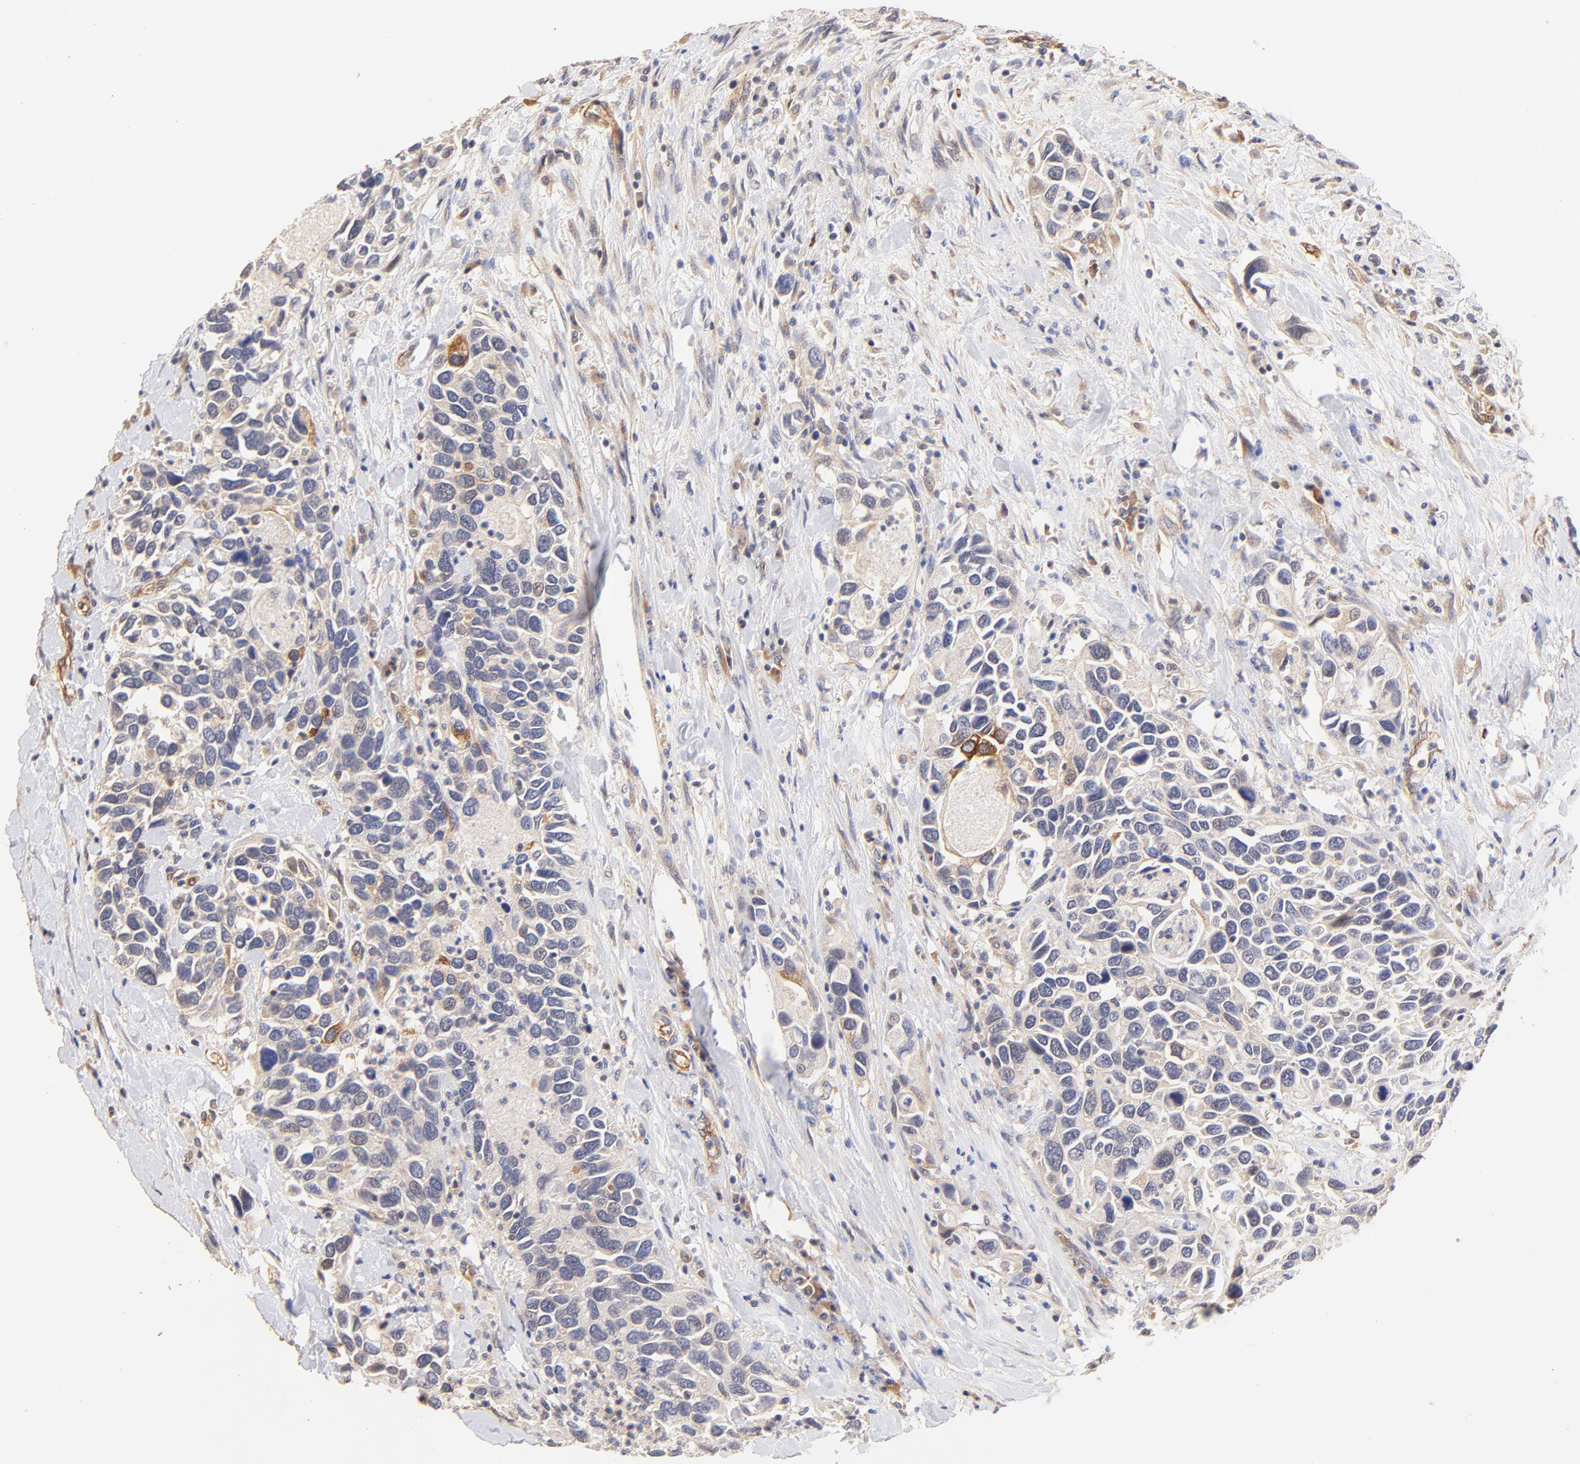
{"staining": {"intensity": "weak", "quantity": ">75%", "location": "cytoplasmic/membranous"}, "tissue": "urothelial cancer", "cell_type": "Tumor cells", "image_type": "cancer", "snomed": [{"axis": "morphology", "description": "Urothelial carcinoma, High grade"}, {"axis": "topography", "description": "Urinary bladder"}], "caption": "Tumor cells reveal weak cytoplasmic/membranous staining in about >75% of cells in high-grade urothelial carcinoma.", "gene": "TNFAIP3", "patient": {"sex": "male", "age": 66}}